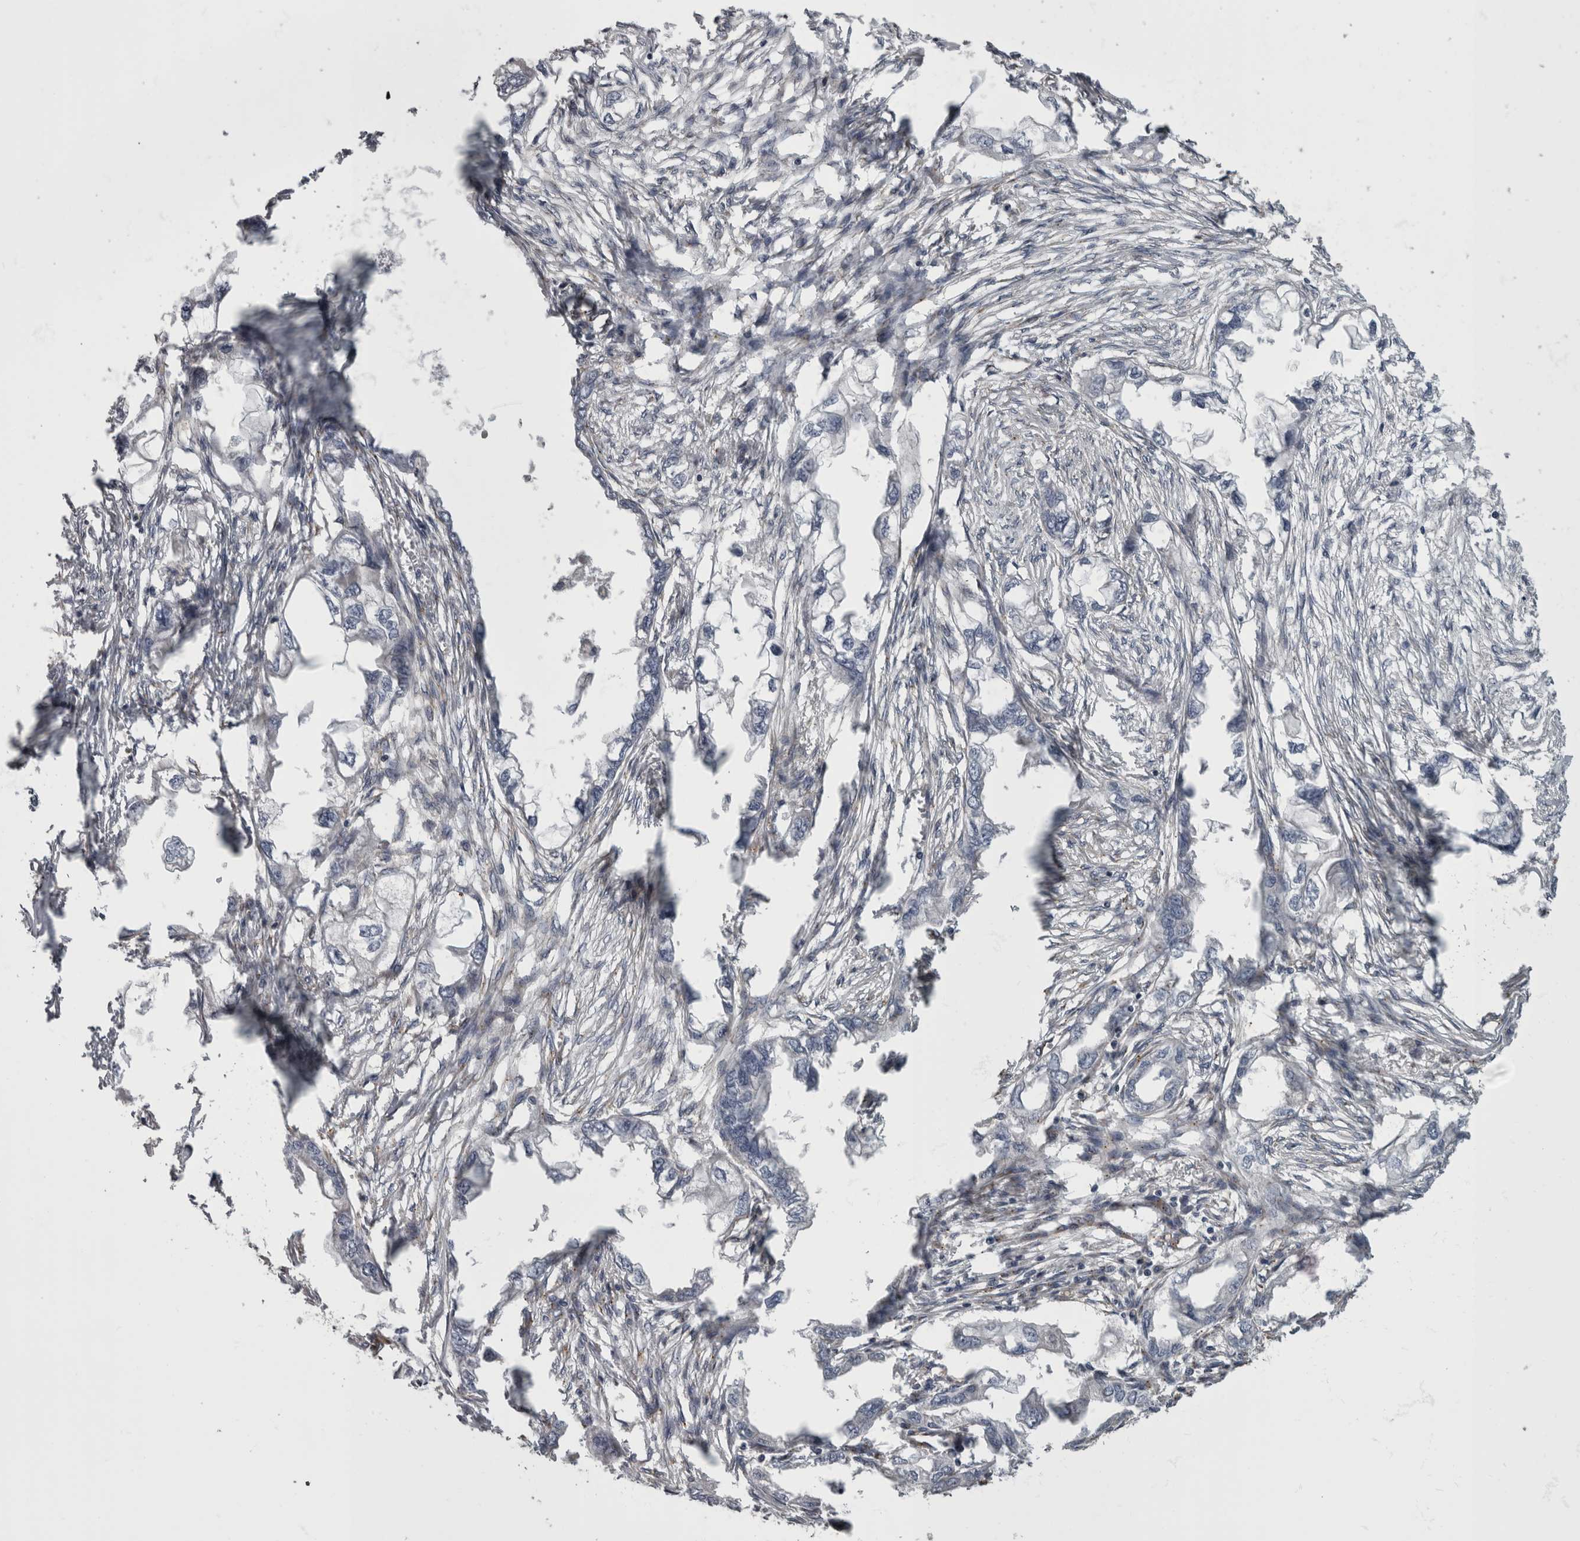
{"staining": {"intensity": "negative", "quantity": "none", "location": "none"}, "tissue": "endometrial cancer", "cell_type": "Tumor cells", "image_type": "cancer", "snomed": [{"axis": "morphology", "description": "Adenocarcinoma, NOS"}, {"axis": "morphology", "description": "Adenocarcinoma, metastatic, NOS"}, {"axis": "topography", "description": "Adipose tissue"}, {"axis": "topography", "description": "Endometrium"}], "caption": "DAB (3,3'-diaminobenzidine) immunohistochemical staining of endometrial metastatic adenocarcinoma exhibits no significant expression in tumor cells.", "gene": "HOOK3", "patient": {"sex": "female", "age": 67}}